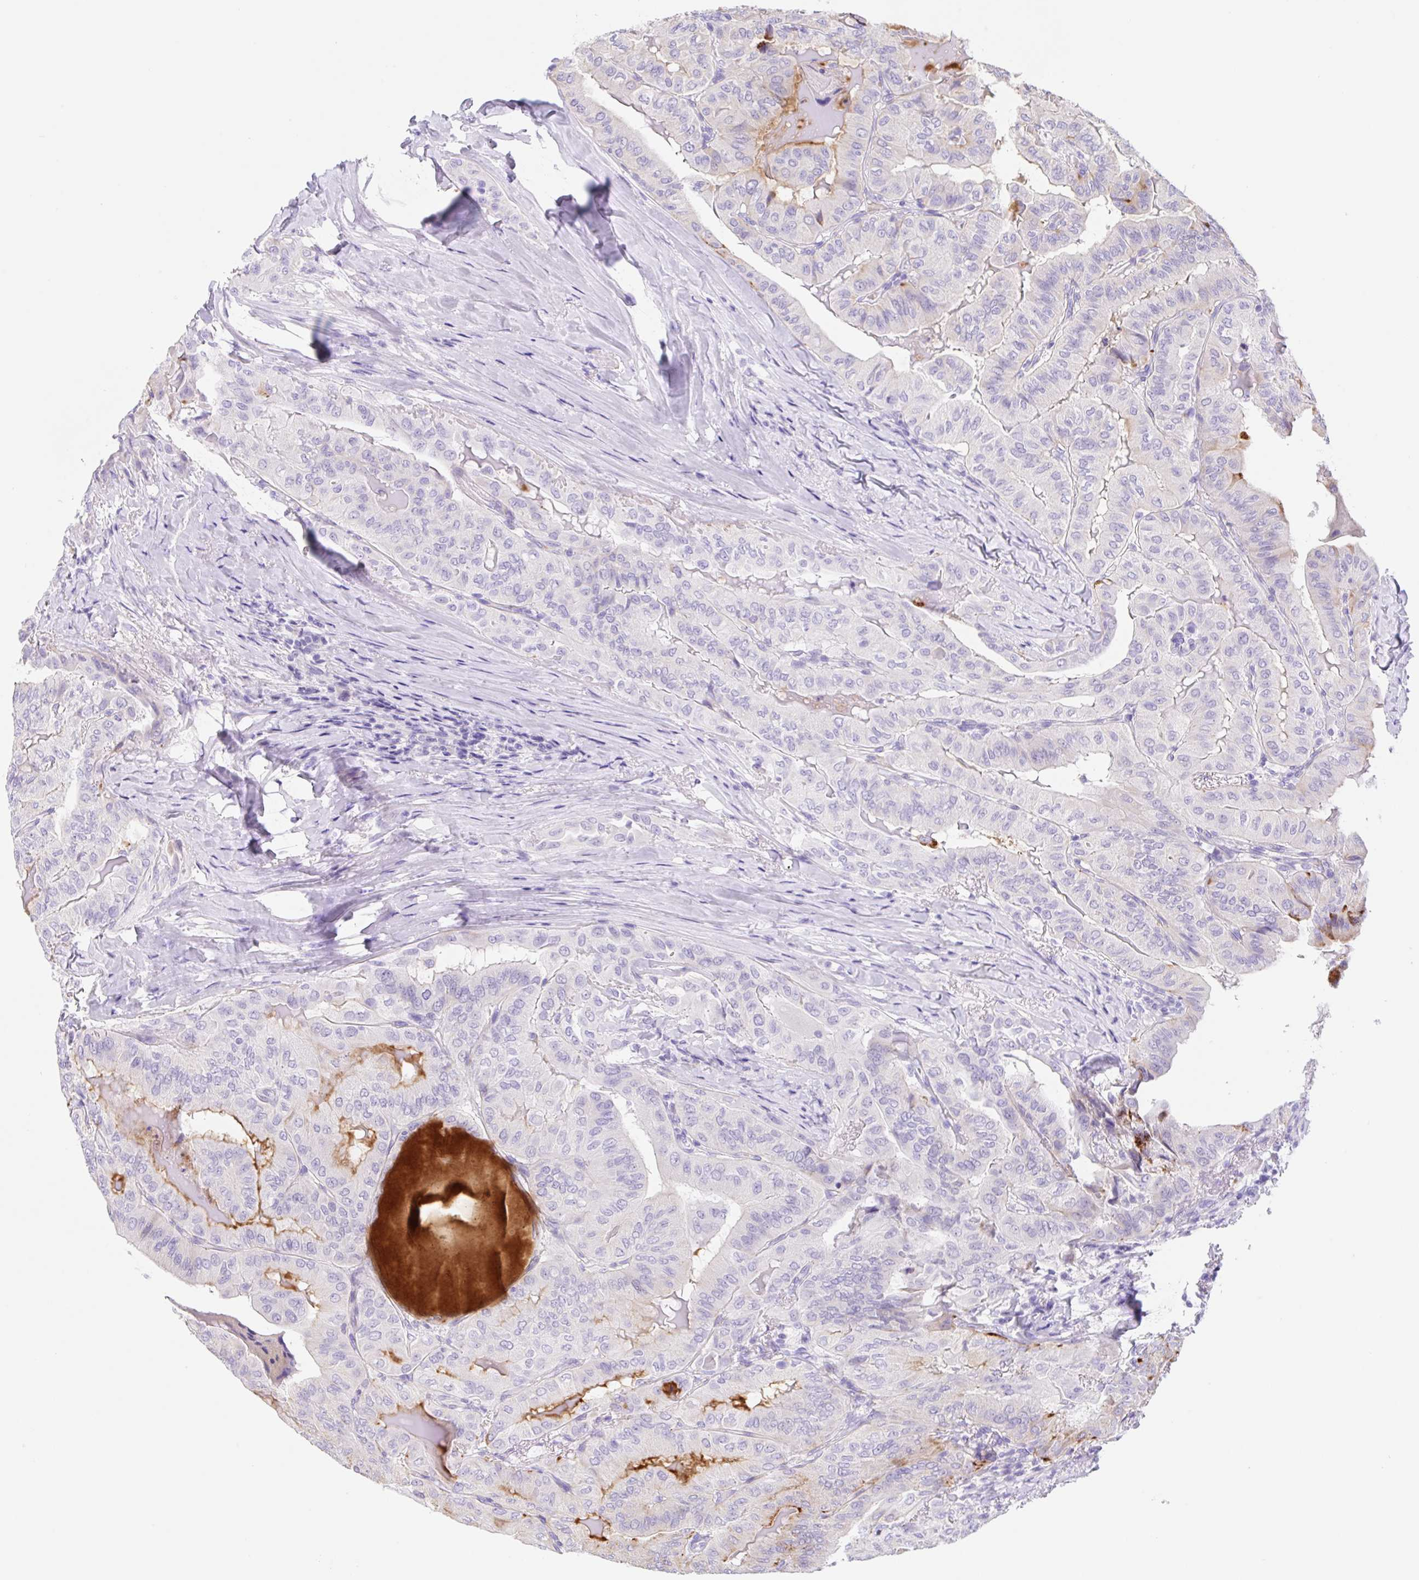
{"staining": {"intensity": "negative", "quantity": "none", "location": "none"}, "tissue": "thyroid cancer", "cell_type": "Tumor cells", "image_type": "cancer", "snomed": [{"axis": "morphology", "description": "Papillary adenocarcinoma, NOS"}, {"axis": "topography", "description": "Thyroid gland"}], "caption": "Micrograph shows no significant protein staining in tumor cells of thyroid cancer (papillary adenocarcinoma).", "gene": "KLK8", "patient": {"sex": "female", "age": 68}}